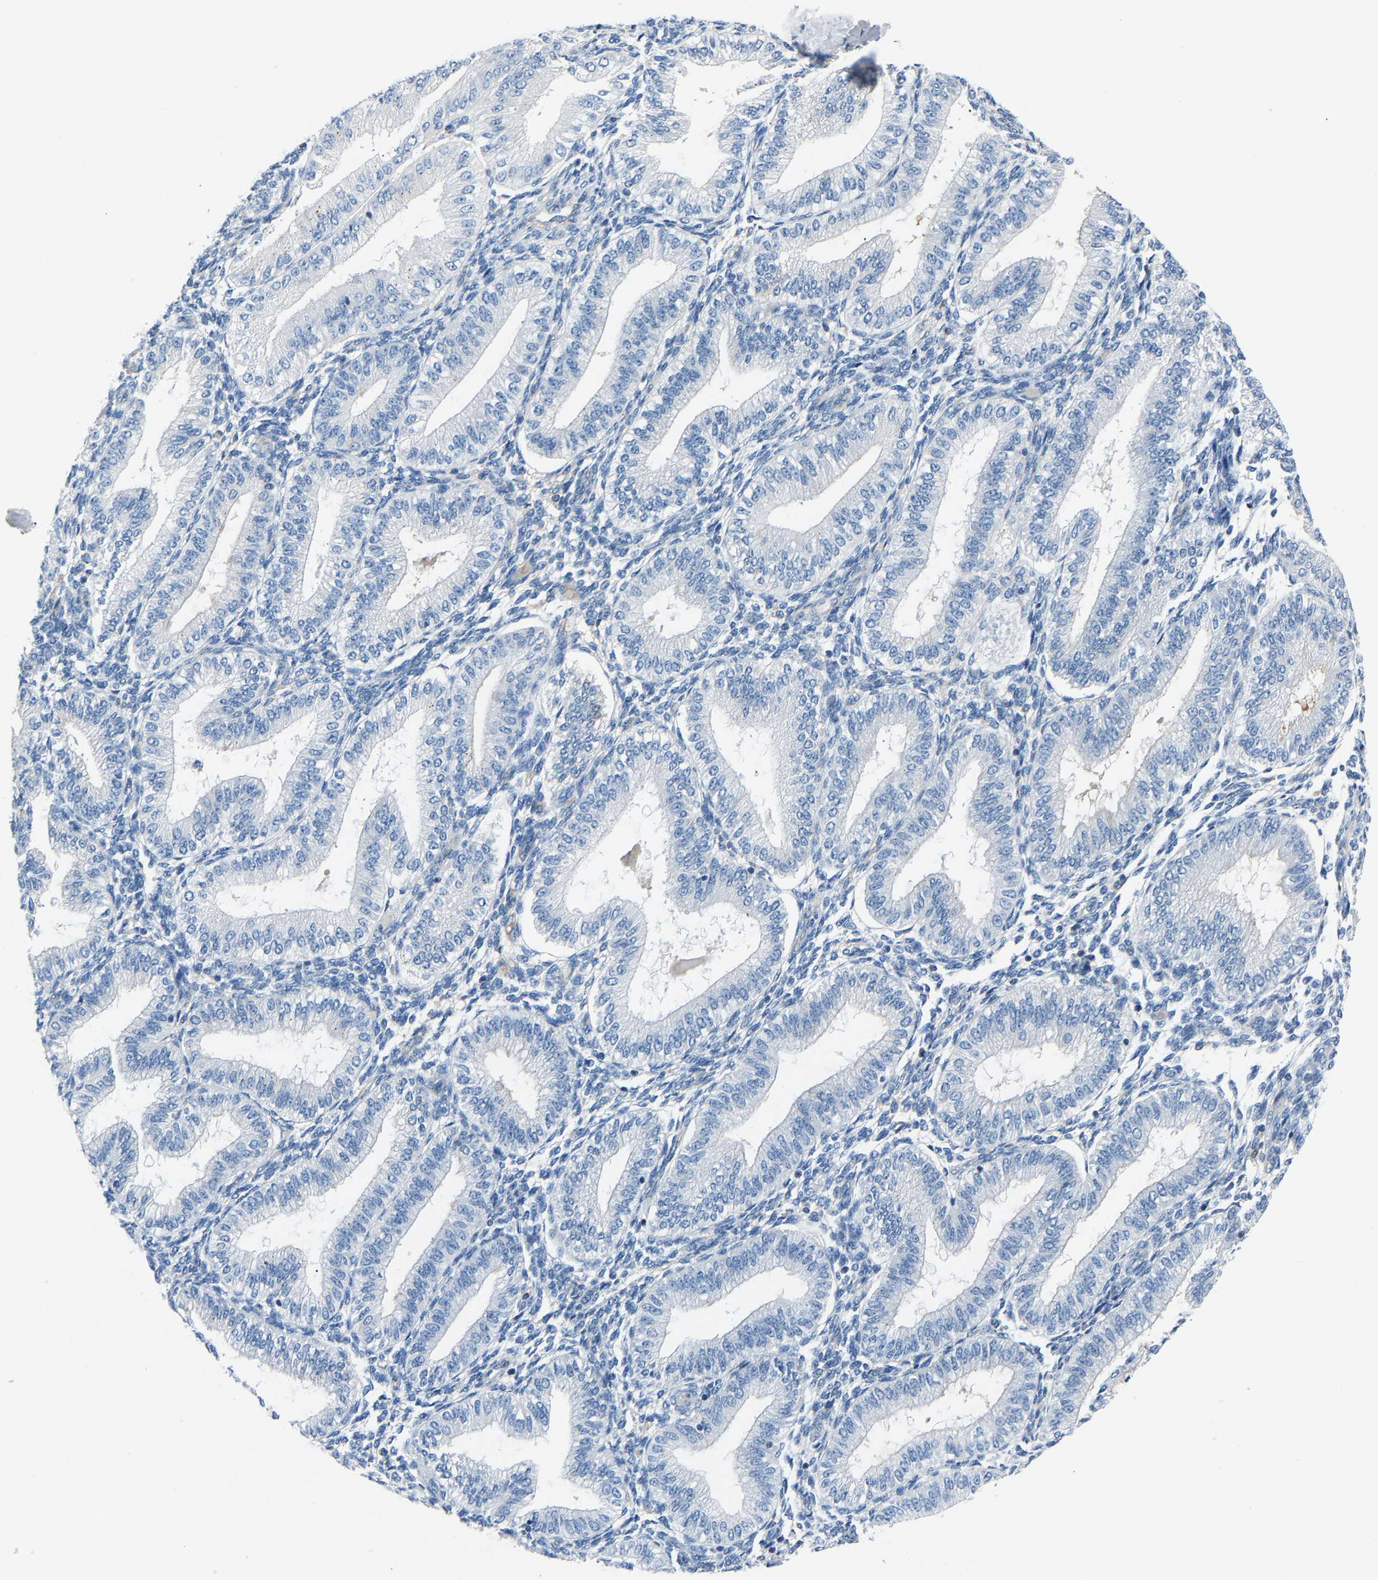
{"staining": {"intensity": "negative", "quantity": "none", "location": "none"}, "tissue": "endometrium", "cell_type": "Cells in endometrial stroma", "image_type": "normal", "snomed": [{"axis": "morphology", "description": "Normal tissue, NOS"}, {"axis": "topography", "description": "Endometrium"}], "caption": "Protein analysis of normal endometrium demonstrates no significant staining in cells in endometrial stroma. The staining is performed using DAB brown chromogen with nuclei counter-stained in using hematoxylin.", "gene": "DNAAF5", "patient": {"sex": "female", "age": 39}}